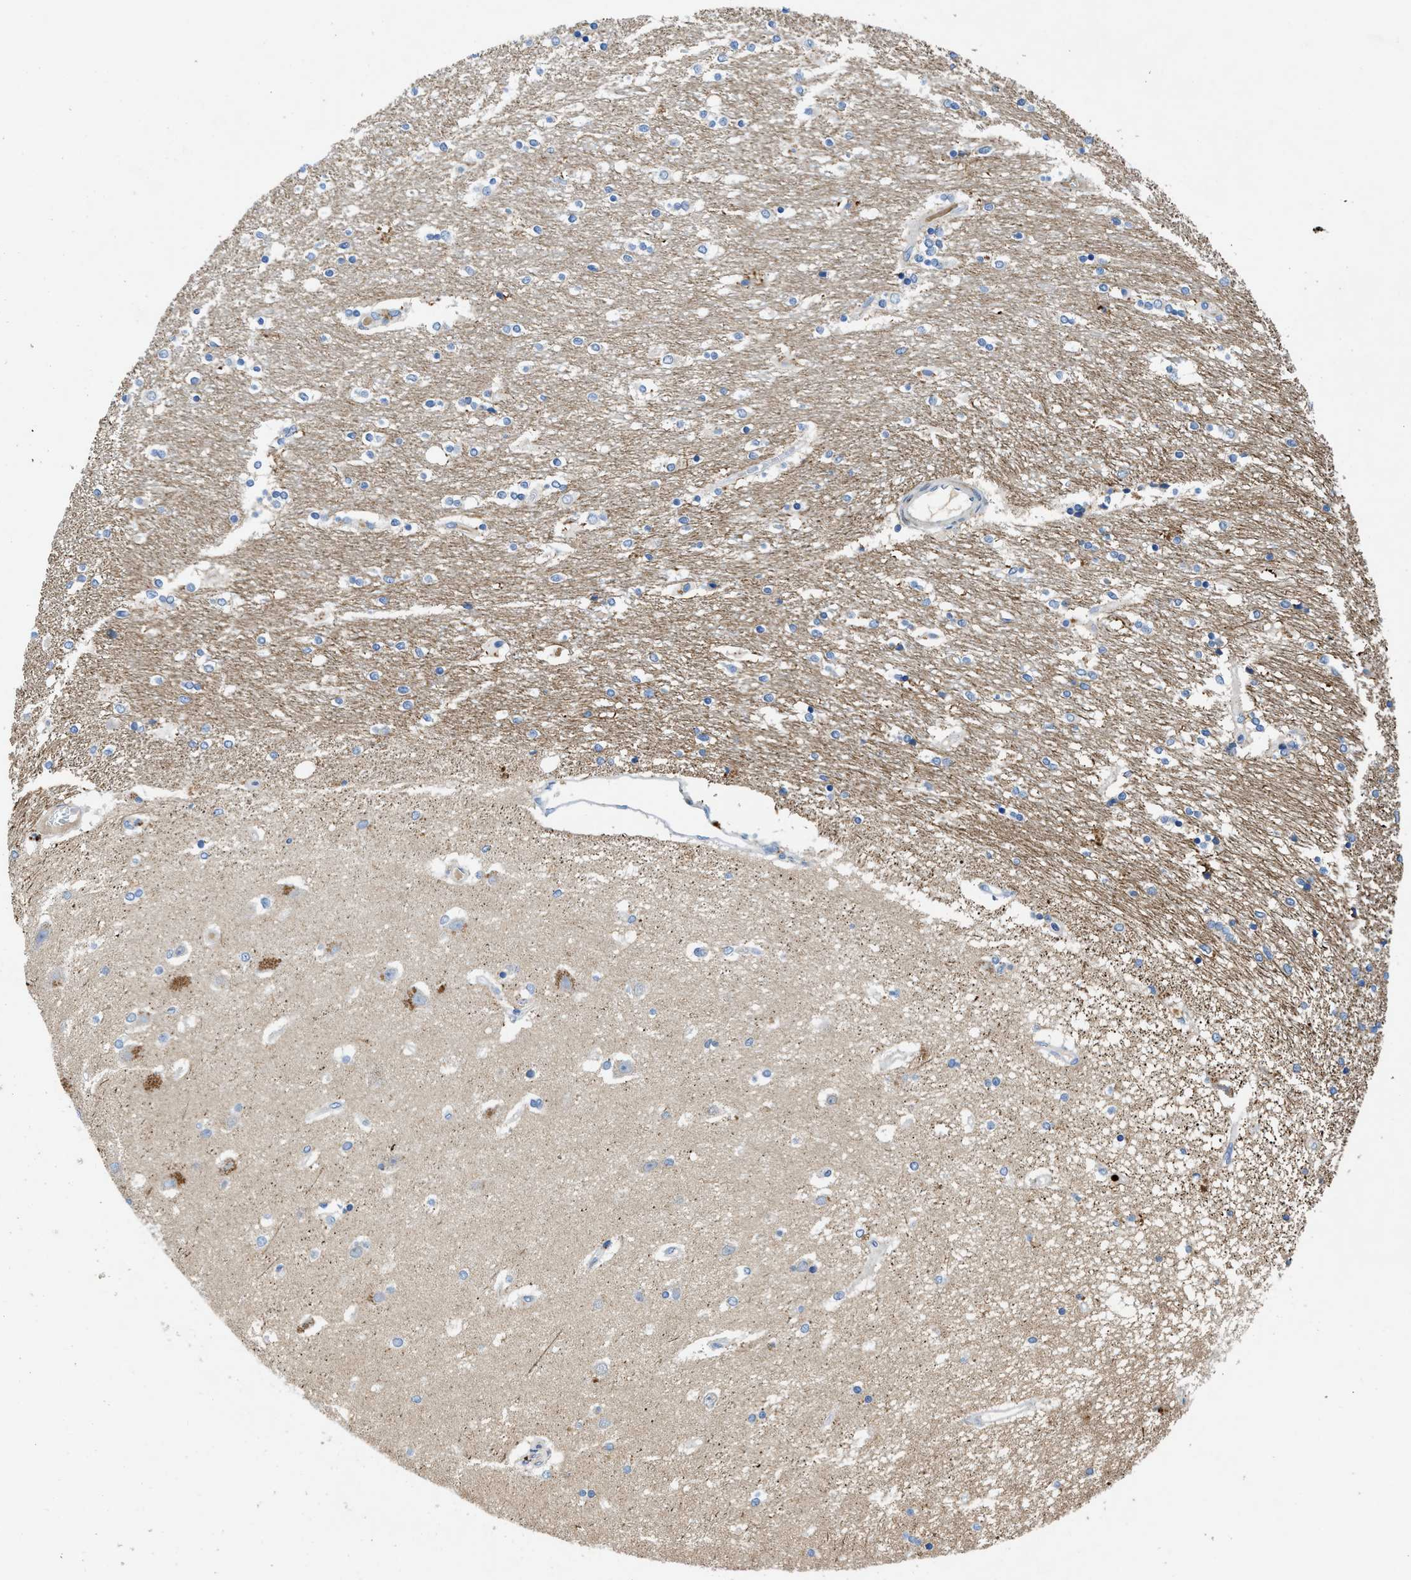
{"staining": {"intensity": "weak", "quantity": "<25%", "location": "cytoplasmic/membranous"}, "tissue": "caudate", "cell_type": "Glial cells", "image_type": "normal", "snomed": [{"axis": "morphology", "description": "Normal tissue, NOS"}, {"axis": "topography", "description": "Lateral ventricle wall"}], "caption": "A high-resolution image shows immunohistochemistry (IHC) staining of normal caudate, which reveals no significant staining in glial cells. (Brightfield microscopy of DAB immunohistochemistry (IHC) at high magnification).", "gene": "TMEM248", "patient": {"sex": "female", "age": 54}}